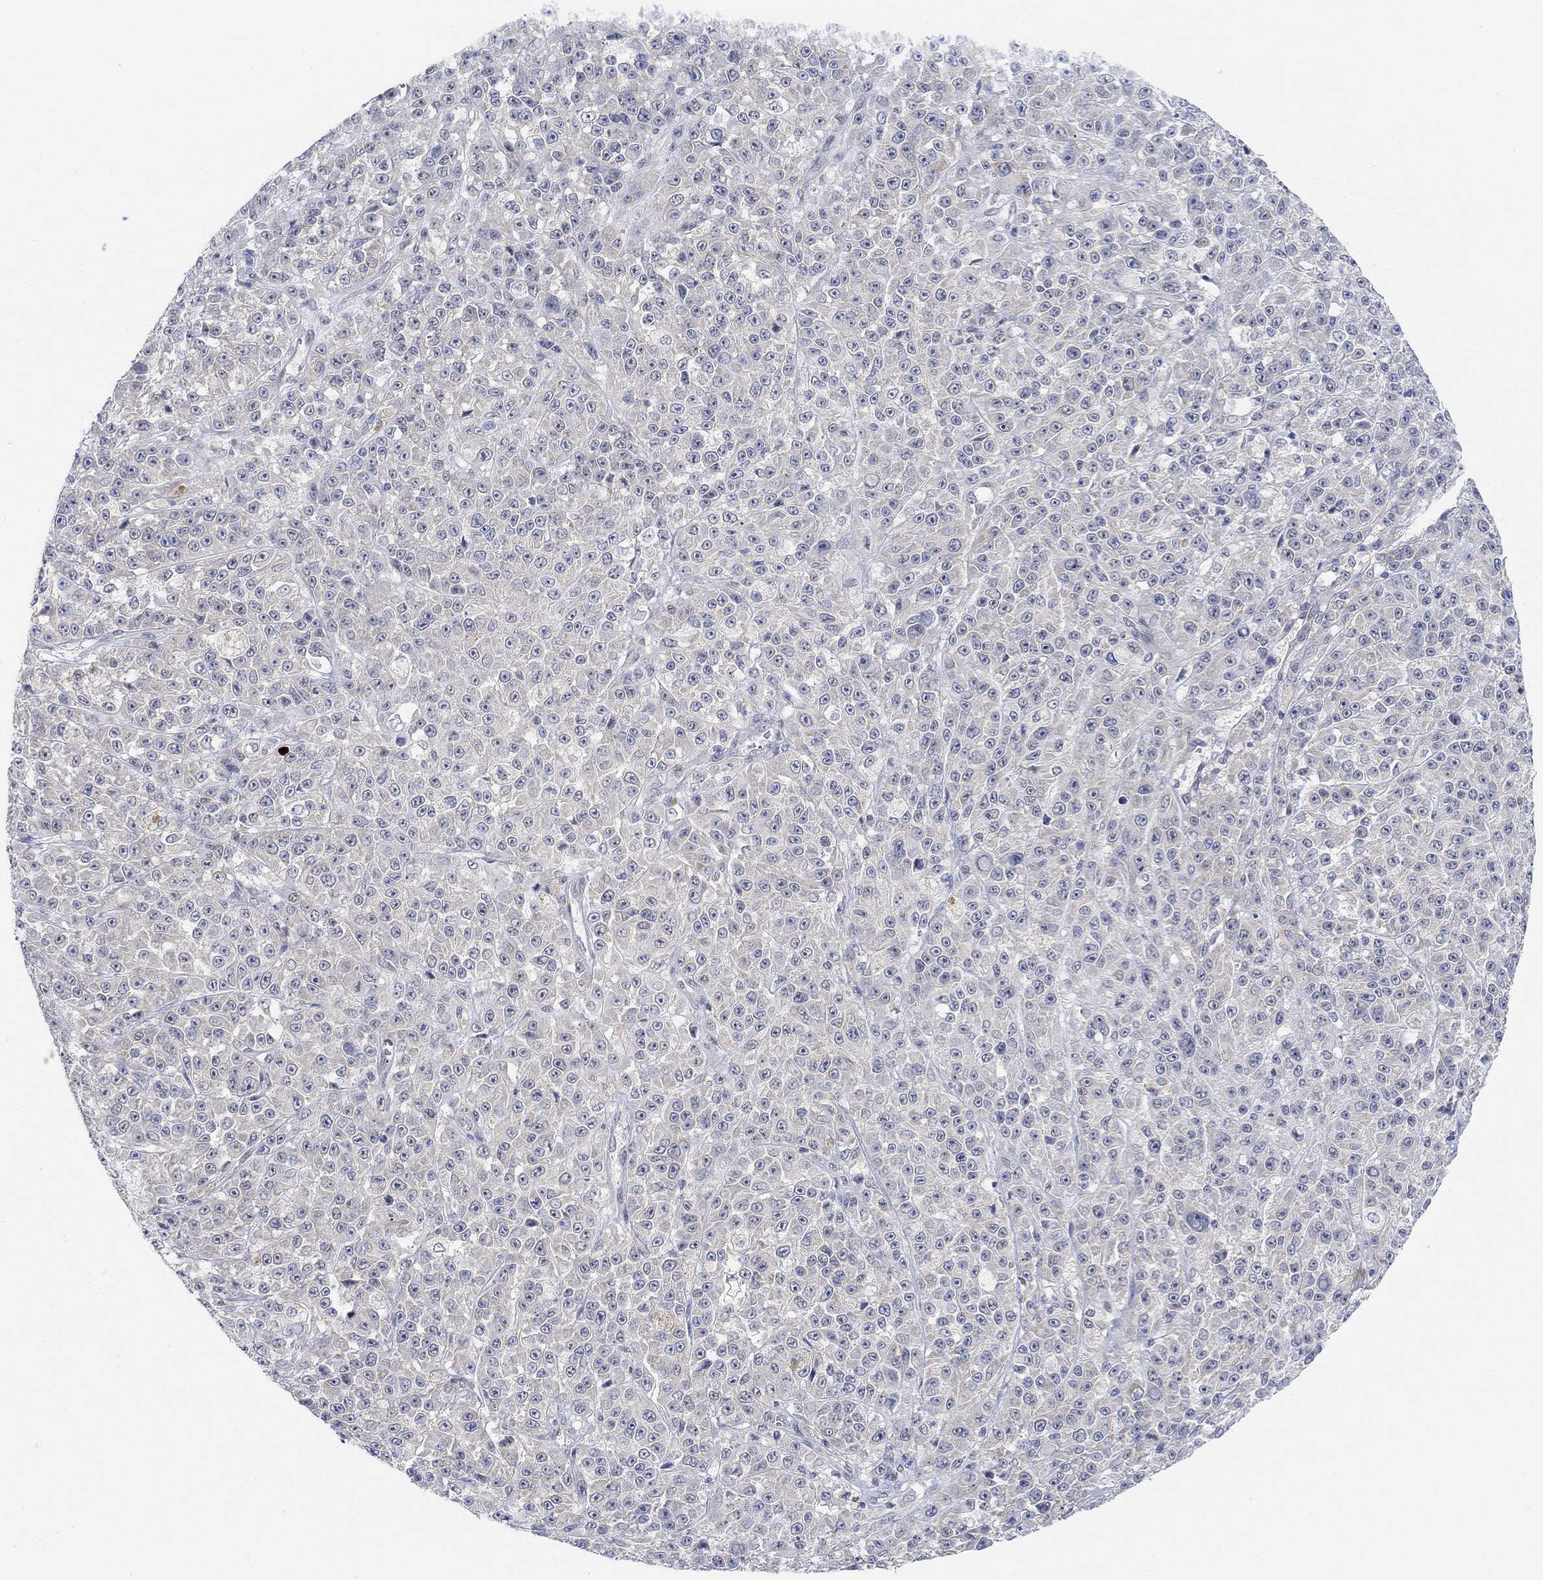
{"staining": {"intensity": "negative", "quantity": "none", "location": "none"}, "tissue": "melanoma", "cell_type": "Tumor cells", "image_type": "cancer", "snomed": [{"axis": "morphology", "description": "Malignant melanoma, NOS"}, {"axis": "topography", "description": "Skin"}], "caption": "Melanoma was stained to show a protein in brown. There is no significant positivity in tumor cells.", "gene": "RIMS1", "patient": {"sex": "female", "age": 58}}